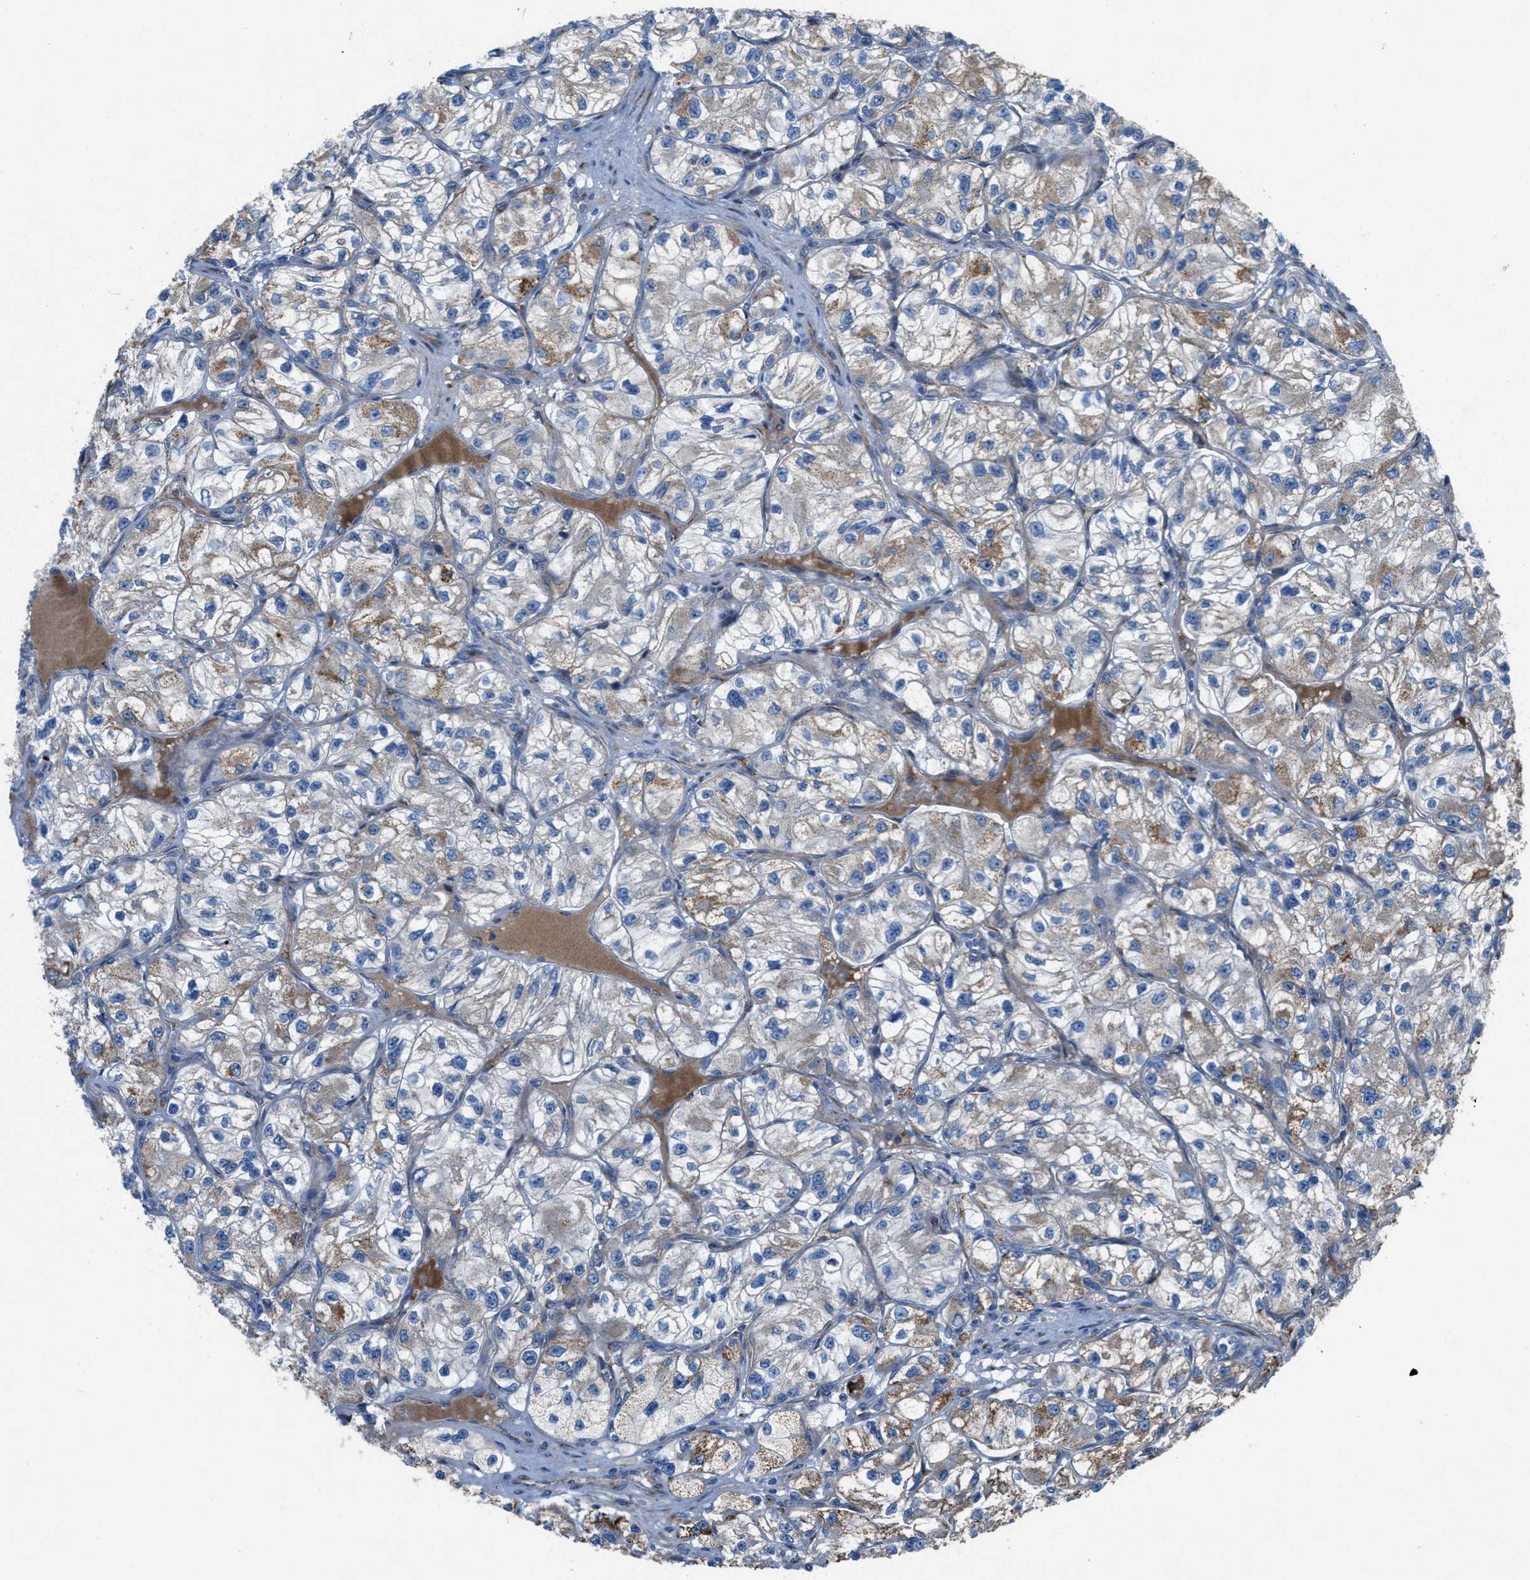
{"staining": {"intensity": "moderate", "quantity": "<25%", "location": "cytoplasmic/membranous"}, "tissue": "renal cancer", "cell_type": "Tumor cells", "image_type": "cancer", "snomed": [{"axis": "morphology", "description": "Adenocarcinoma, NOS"}, {"axis": "topography", "description": "Kidney"}], "caption": "Adenocarcinoma (renal) stained with a protein marker shows moderate staining in tumor cells.", "gene": "SLC6A9", "patient": {"sex": "female", "age": 57}}